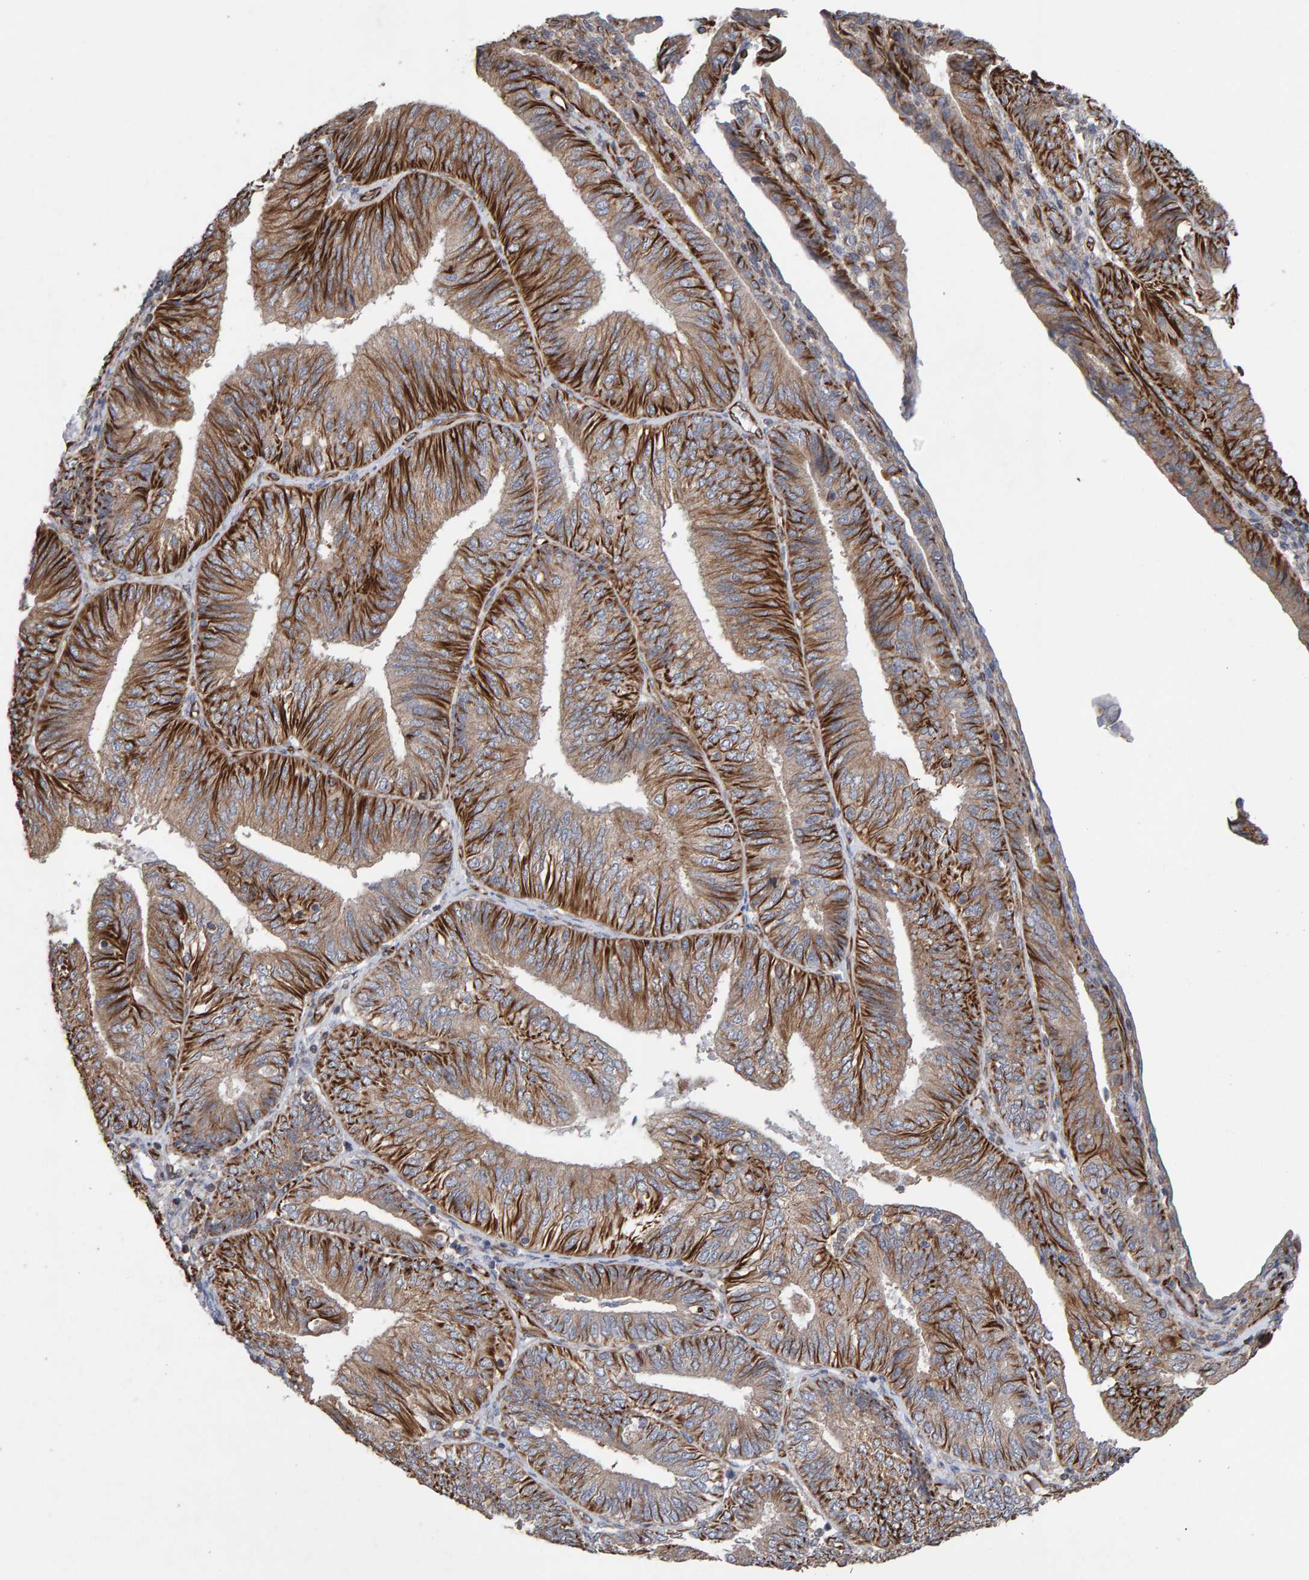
{"staining": {"intensity": "moderate", "quantity": ">75%", "location": "cytoplasmic/membranous"}, "tissue": "endometrial cancer", "cell_type": "Tumor cells", "image_type": "cancer", "snomed": [{"axis": "morphology", "description": "Adenocarcinoma, NOS"}, {"axis": "topography", "description": "Endometrium"}], "caption": "Immunohistochemical staining of human endometrial cancer (adenocarcinoma) demonstrates medium levels of moderate cytoplasmic/membranous protein staining in approximately >75% of tumor cells.", "gene": "ZNF347", "patient": {"sex": "female", "age": 58}}